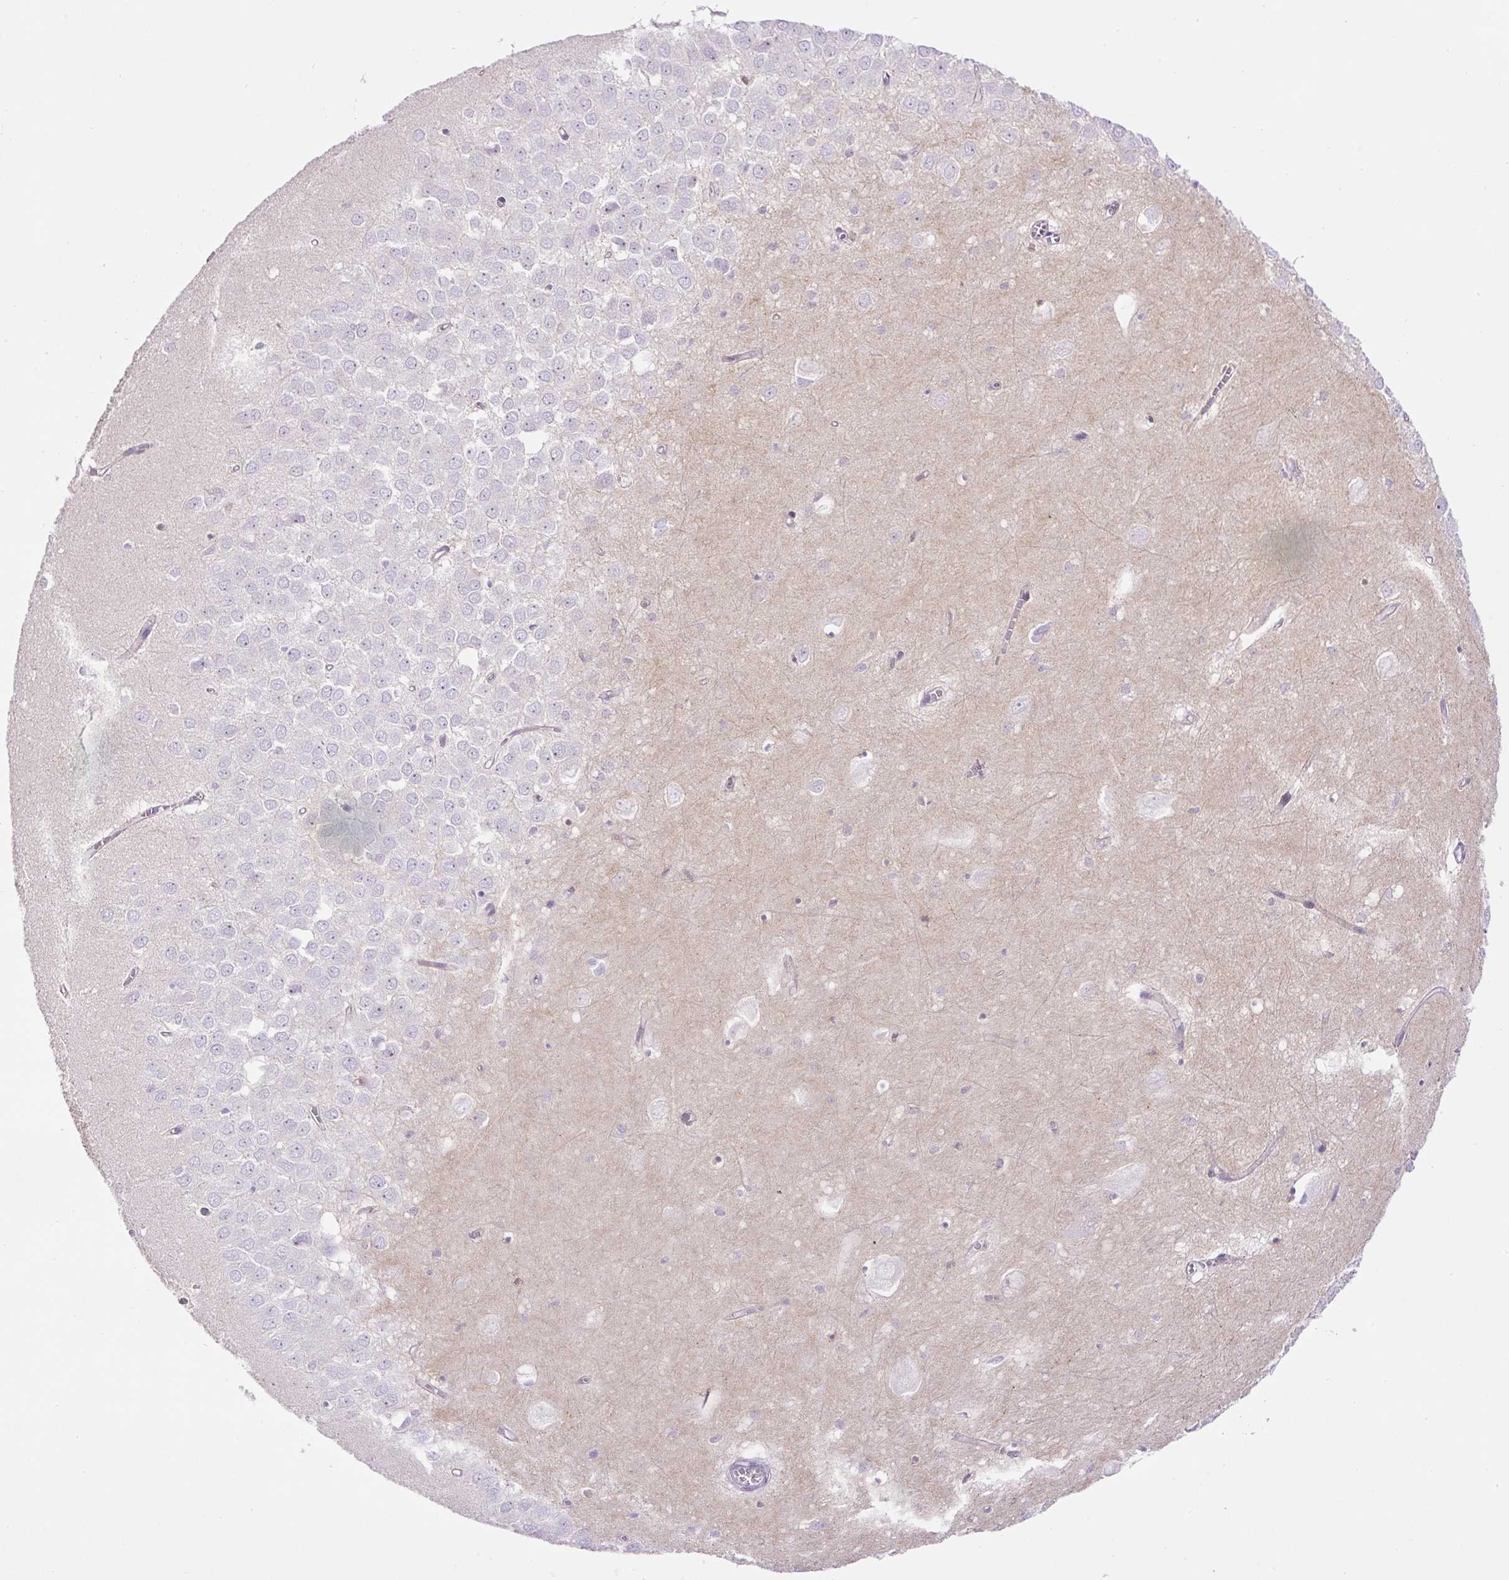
{"staining": {"intensity": "negative", "quantity": "none", "location": "none"}, "tissue": "hippocampus", "cell_type": "Glial cells", "image_type": "normal", "snomed": [{"axis": "morphology", "description": "Normal tissue, NOS"}, {"axis": "topography", "description": "Hippocampus"}], "caption": "Glial cells are negative for brown protein staining in unremarkable hippocampus. (Brightfield microscopy of DAB (3,3'-diaminobenzidine) immunohistochemistry (IHC) at high magnification).", "gene": "ZNF596", "patient": {"sex": "female", "age": 64}}